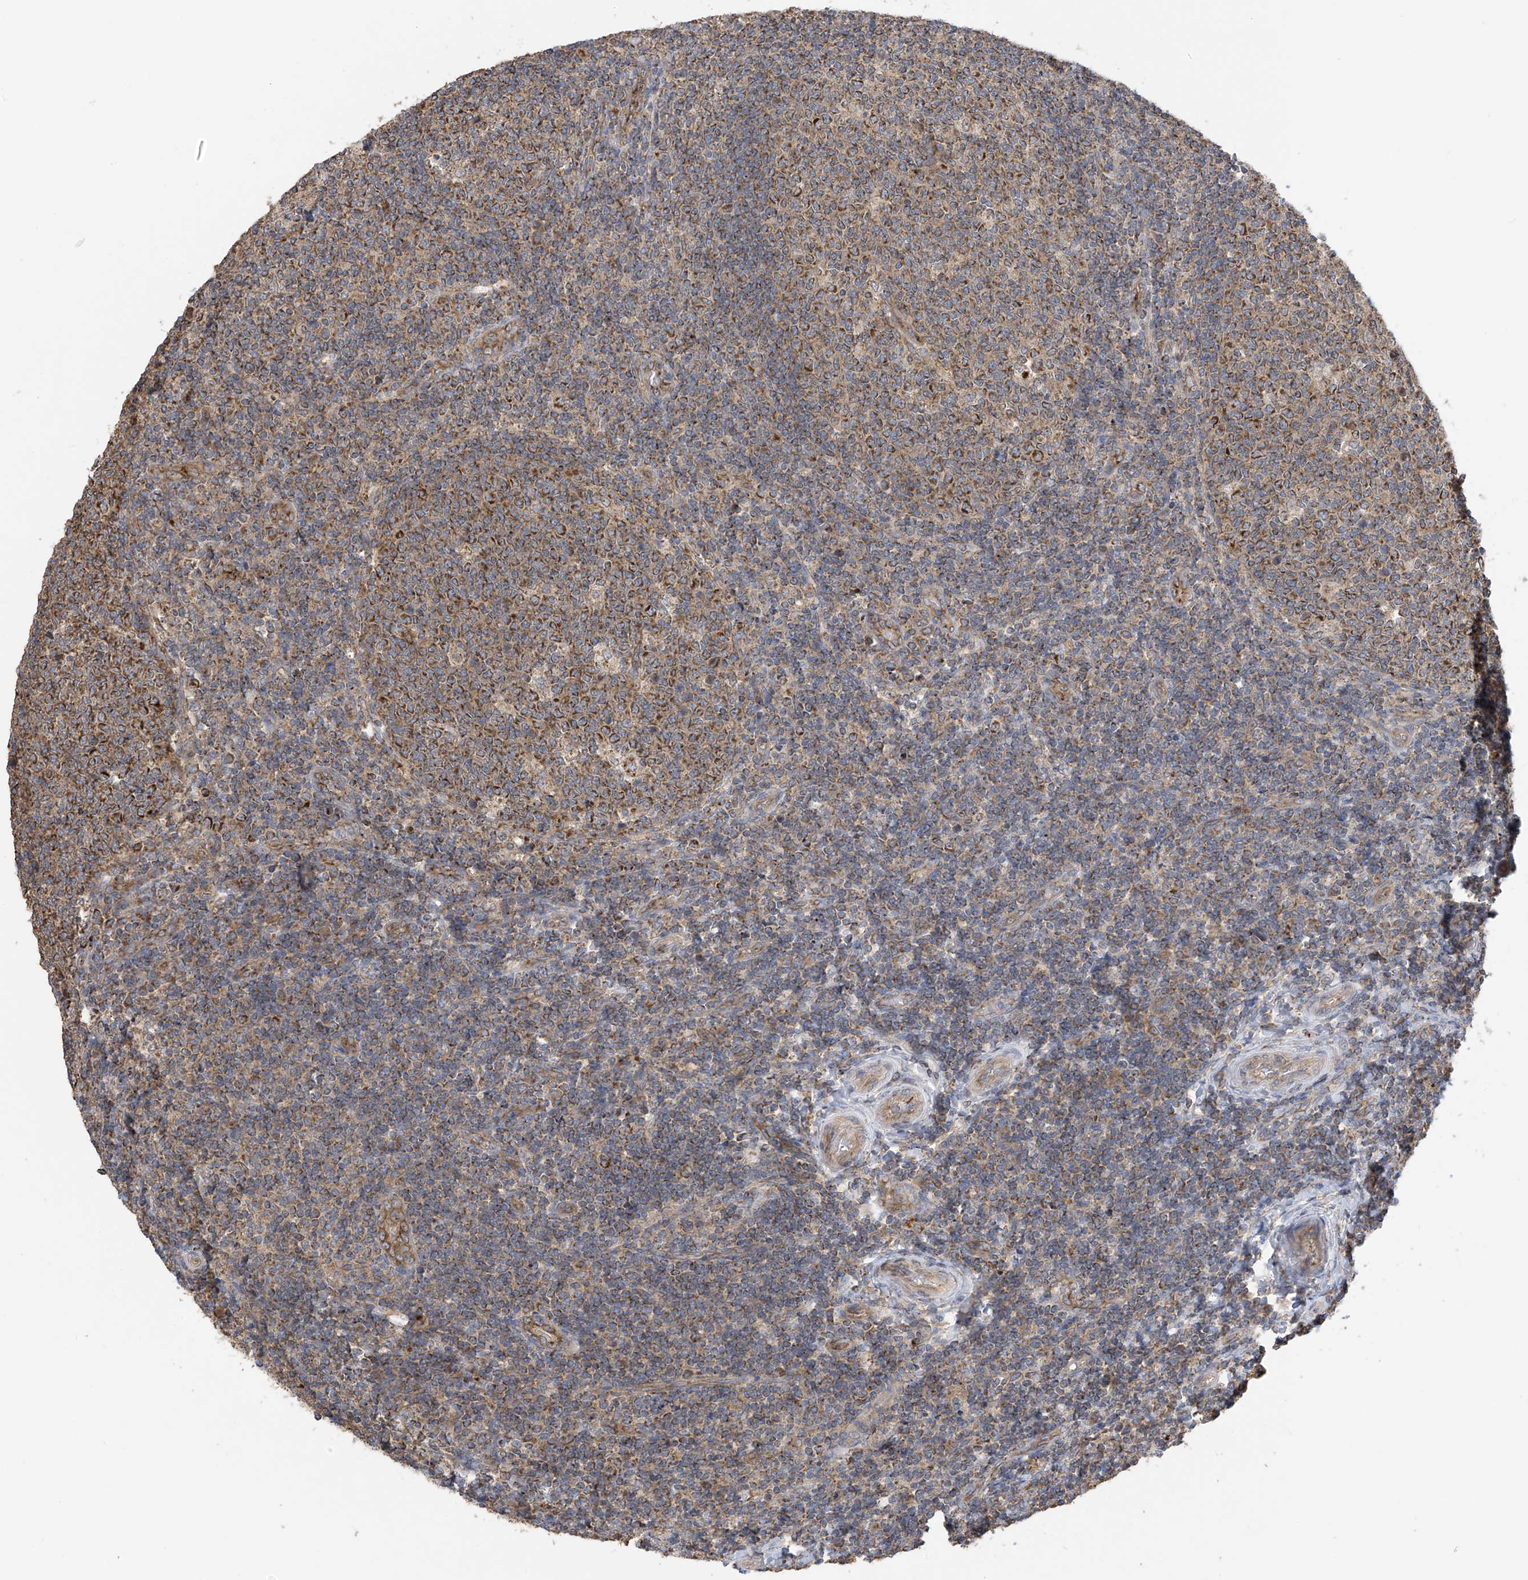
{"staining": {"intensity": "moderate", "quantity": ">75%", "location": "cytoplasmic/membranous"}, "tissue": "tonsil", "cell_type": "Germinal center cells", "image_type": "normal", "snomed": [{"axis": "morphology", "description": "Normal tissue, NOS"}, {"axis": "topography", "description": "Tonsil"}], "caption": "Immunohistochemistry image of normal tonsil stained for a protein (brown), which displays medium levels of moderate cytoplasmic/membranous positivity in approximately >75% of germinal center cells.", "gene": "PNPT1", "patient": {"sex": "female", "age": 19}}